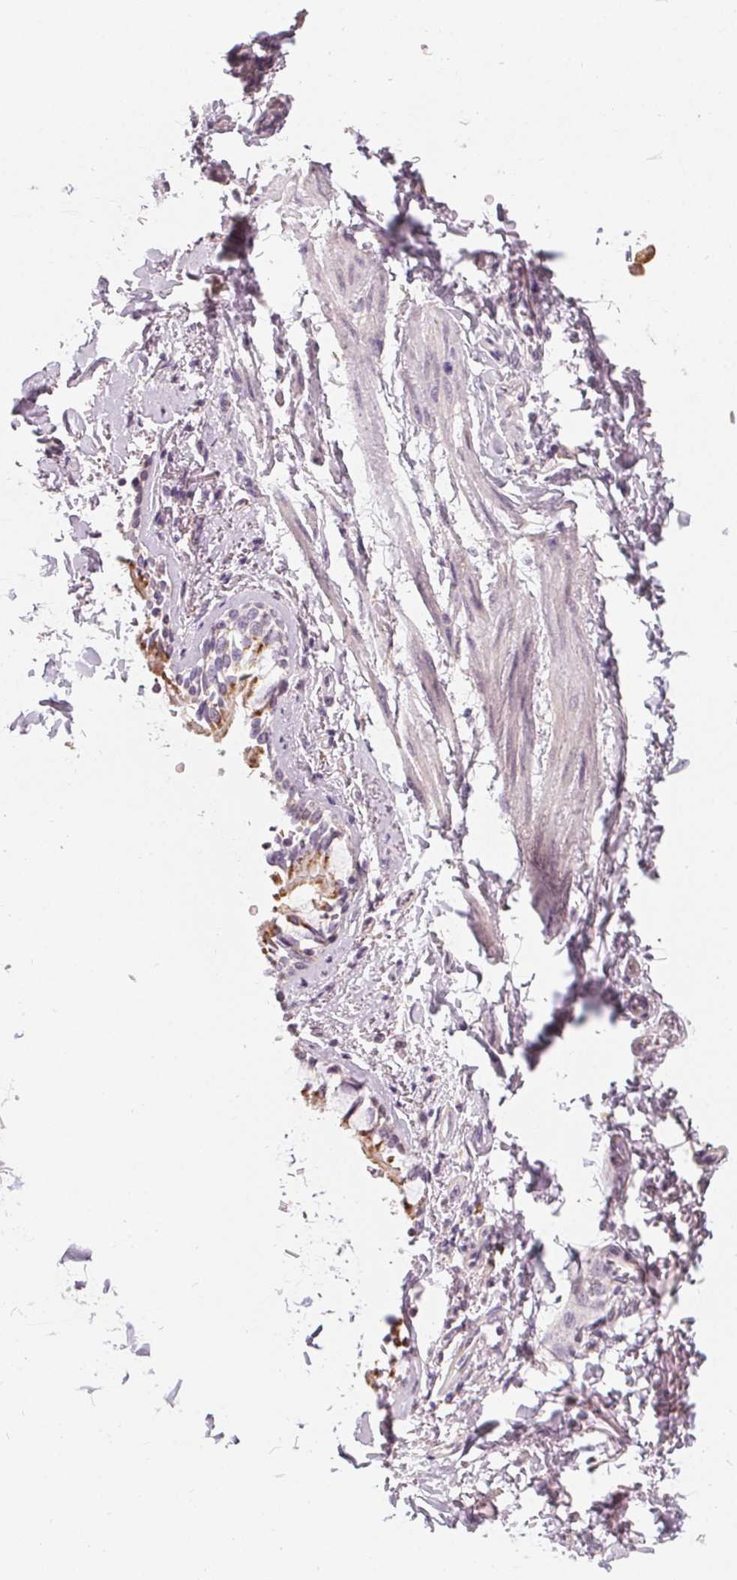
{"staining": {"intensity": "weak", "quantity": "<25%", "location": "cytoplasmic/membranous"}, "tissue": "soft tissue", "cell_type": "Chondrocytes", "image_type": "normal", "snomed": [{"axis": "morphology", "description": "Normal tissue, NOS"}, {"axis": "topography", "description": "Cartilage tissue"}, {"axis": "topography", "description": "Bronchus"}, {"axis": "topography", "description": "Peripheral nerve tissue"}], "caption": "Immunohistochemistry of unremarkable human soft tissue exhibits no expression in chondrocytes. Brightfield microscopy of IHC stained with DAB (brown) and hematoxylin (blue), captured at high magnification.", "gene": "HOPX", "patient": {"sex": "male", "age": 67}}